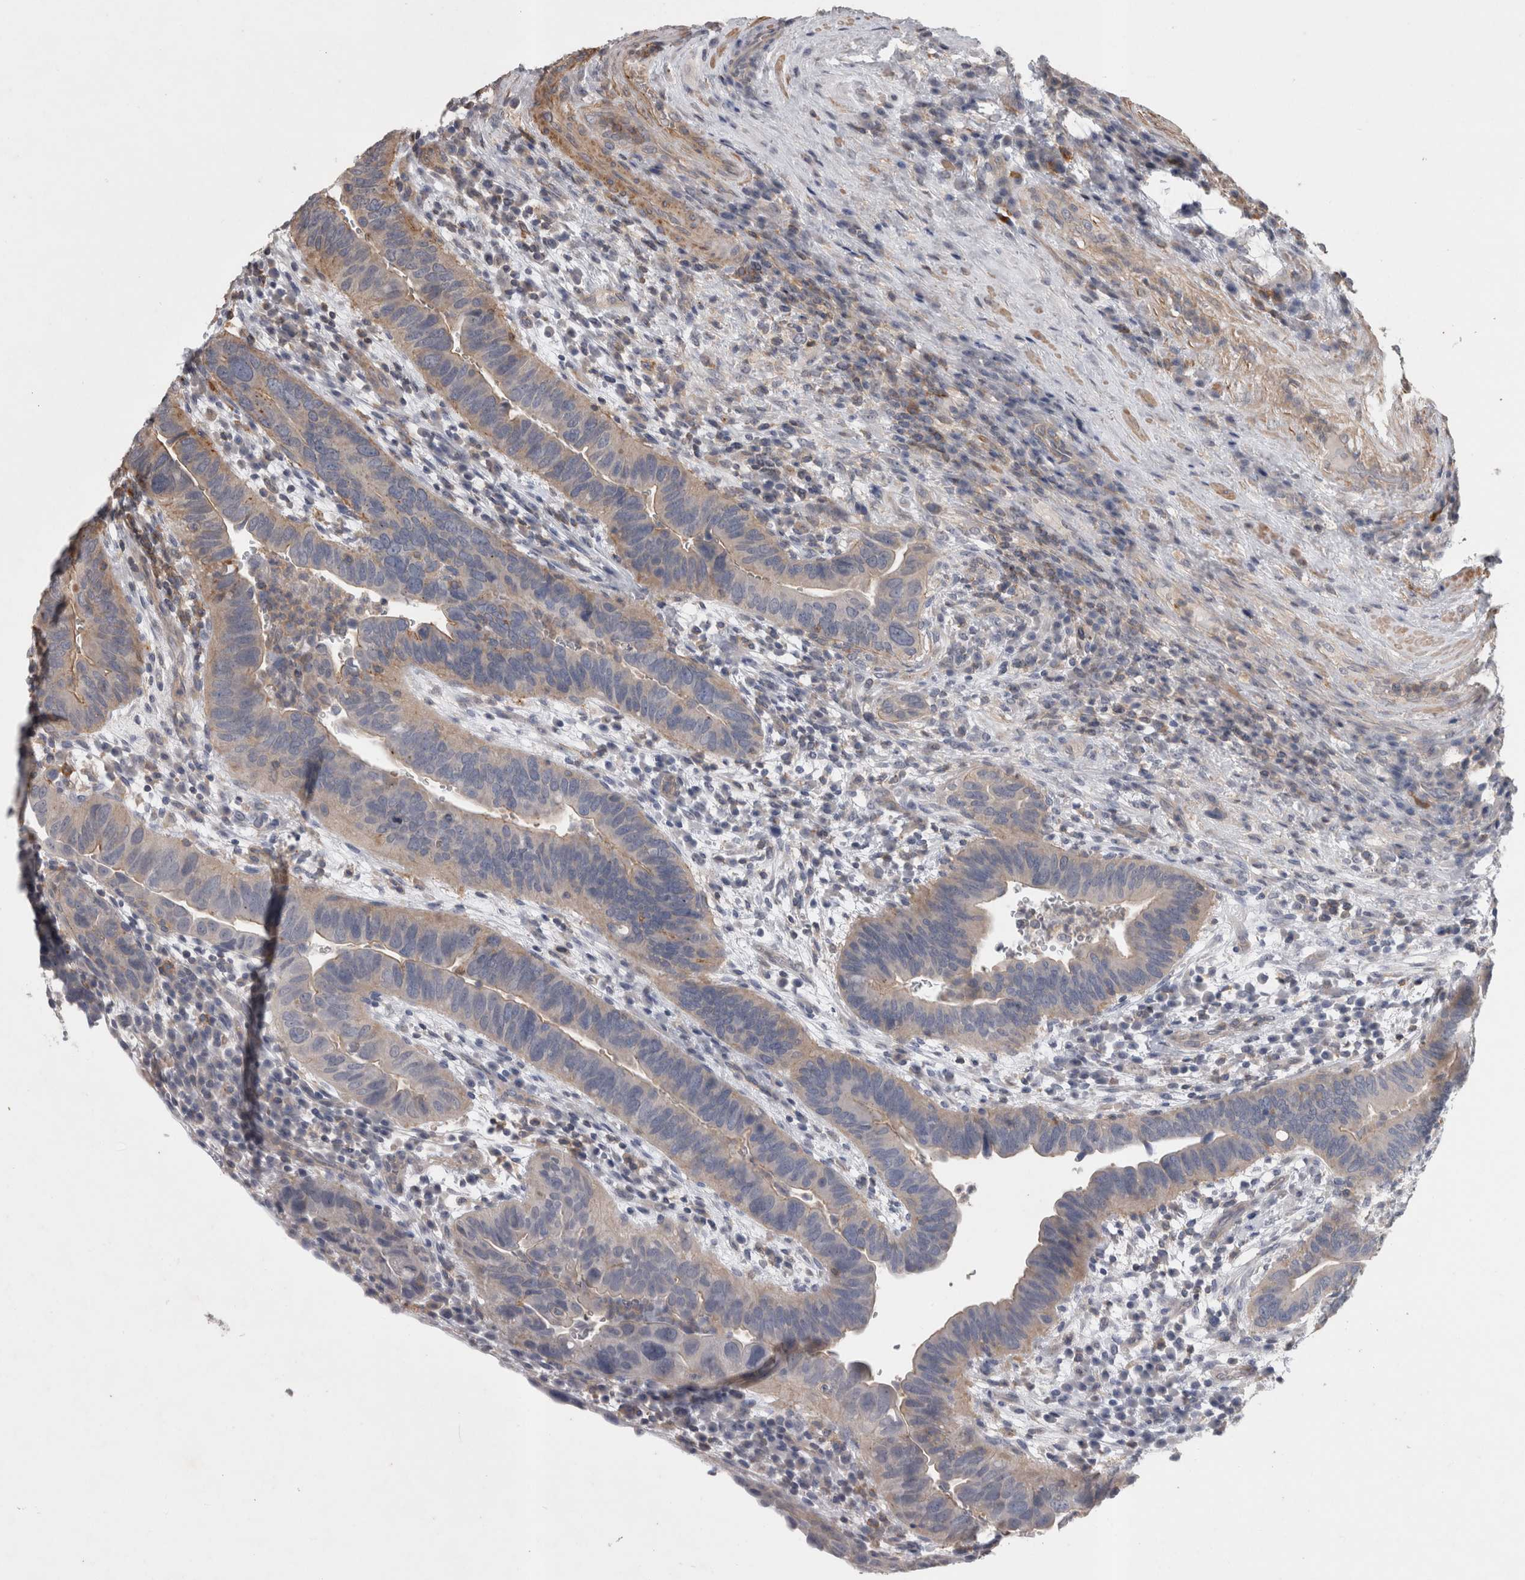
{"staining": {"intensity": "weak", "quantity": "<25%", "location": "cytoplasmic/membranous"}, "tissue": "urothelial cancer", "cell_type": "Tumor cells", "image_type": "cancer", "snomed": [{"axis": "morphology", "description": "Urothelial carcinoma, High grade"}, {"axis": "topography", "description": "Urinary bladder"}], "caption": "This is a histopathology image of immunohistochemistry (IHC) staining of high-grade urothelial carcinoma, which shows no positivity in tumor cells.", "gene": "SPATA48", "patient": {"sex": "female", "age": 82}}